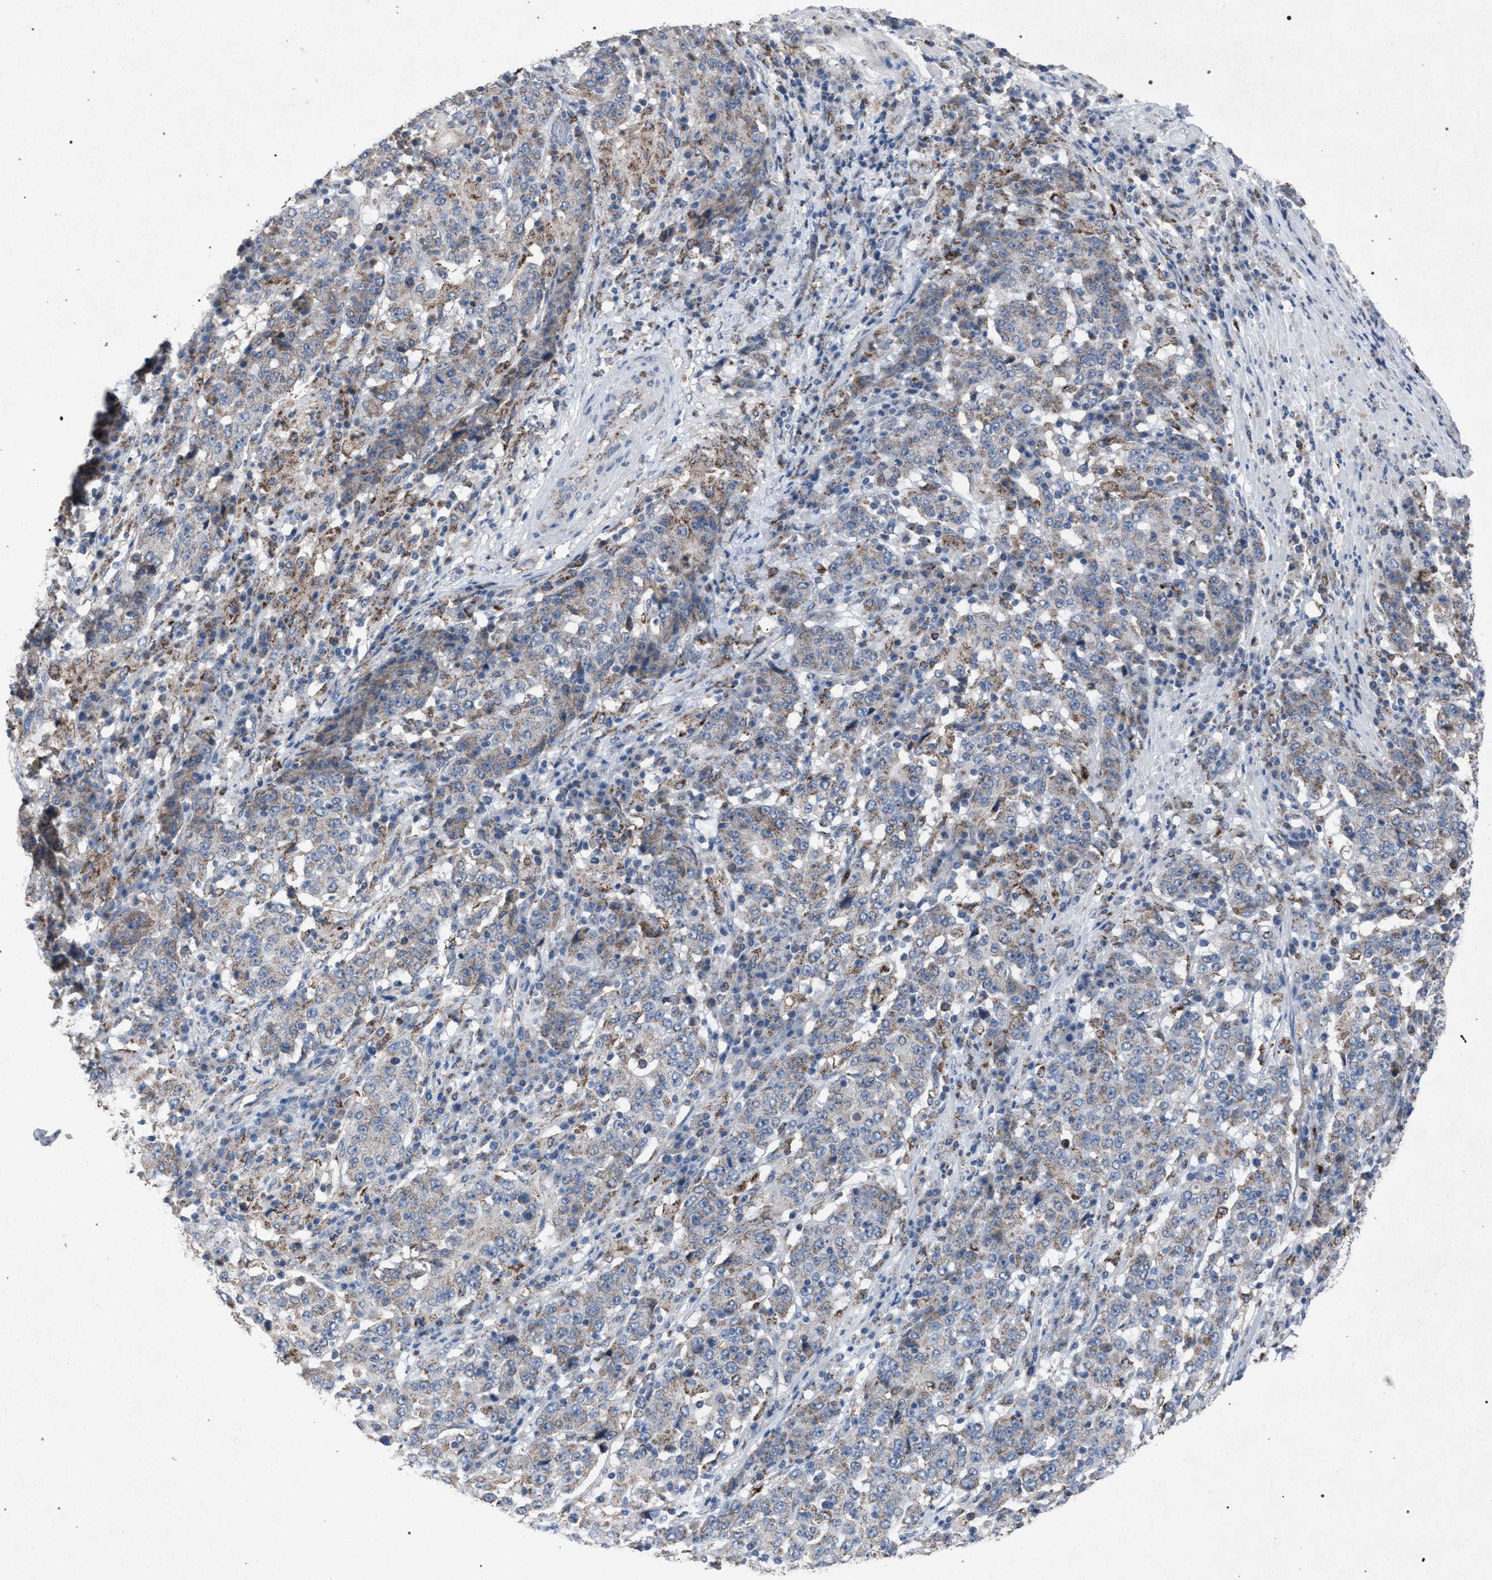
{"staining": {"intensity": "weak", "quantity": "25%-75%", "location": "cytoplasmic/membranous"}, "tissue": "stomach cancer", "cell_type": "Tumor cells", "image_type": "cancer", "snomed": [{"axis": "morphology", "description": "Adenocarcinoma, NOS"}, {"axis": "topography", "description": "Stomach"}], "caption": "Immunohistochemical staining of human stomach adenocarcinoma displays low levels of weak cytoplasmic/membranous staining in about 25%-75% of tumor cells.", "gene": "HSD17B4", "patient": {"sex": "male", "age": 59}}